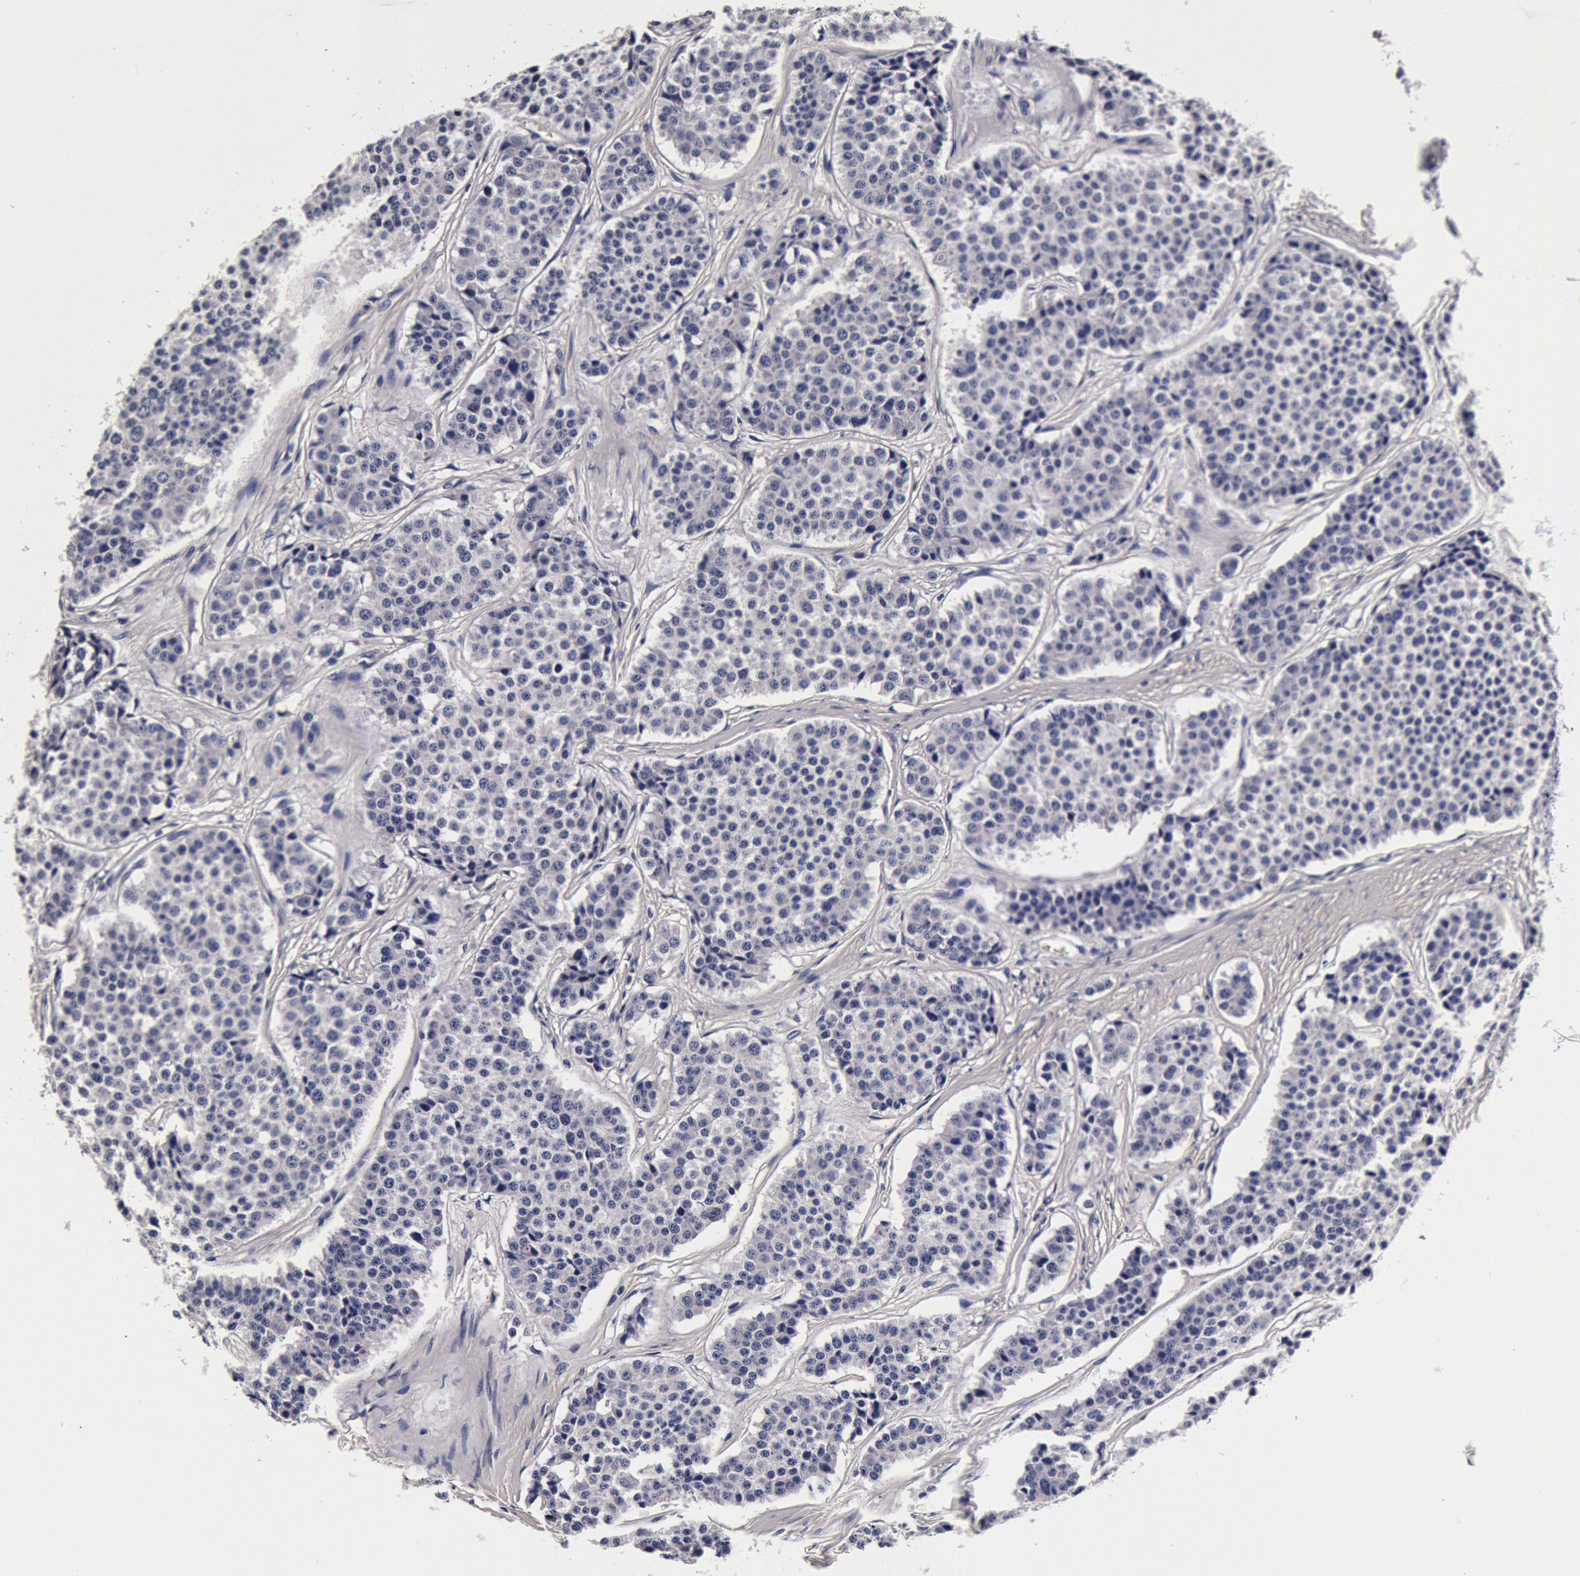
{"staining": {"intensity": "negative", "quantity": "none", "location": "none"}, "tissue": "carcinoid", "cell_type": "Tumor cells", "image_type": "cancer", "snomed": [{"axis": "morphology", "description": "Carcinoid, malignant, NOS"}, {"axis": "topography", "description": "Small intestine"}], "caption": "Immunohistochemical staining of carcinoid shows no significant staining in tumor cells.", "gene": "CCDC22", "patient": {"sex": "male", "age": 60}}